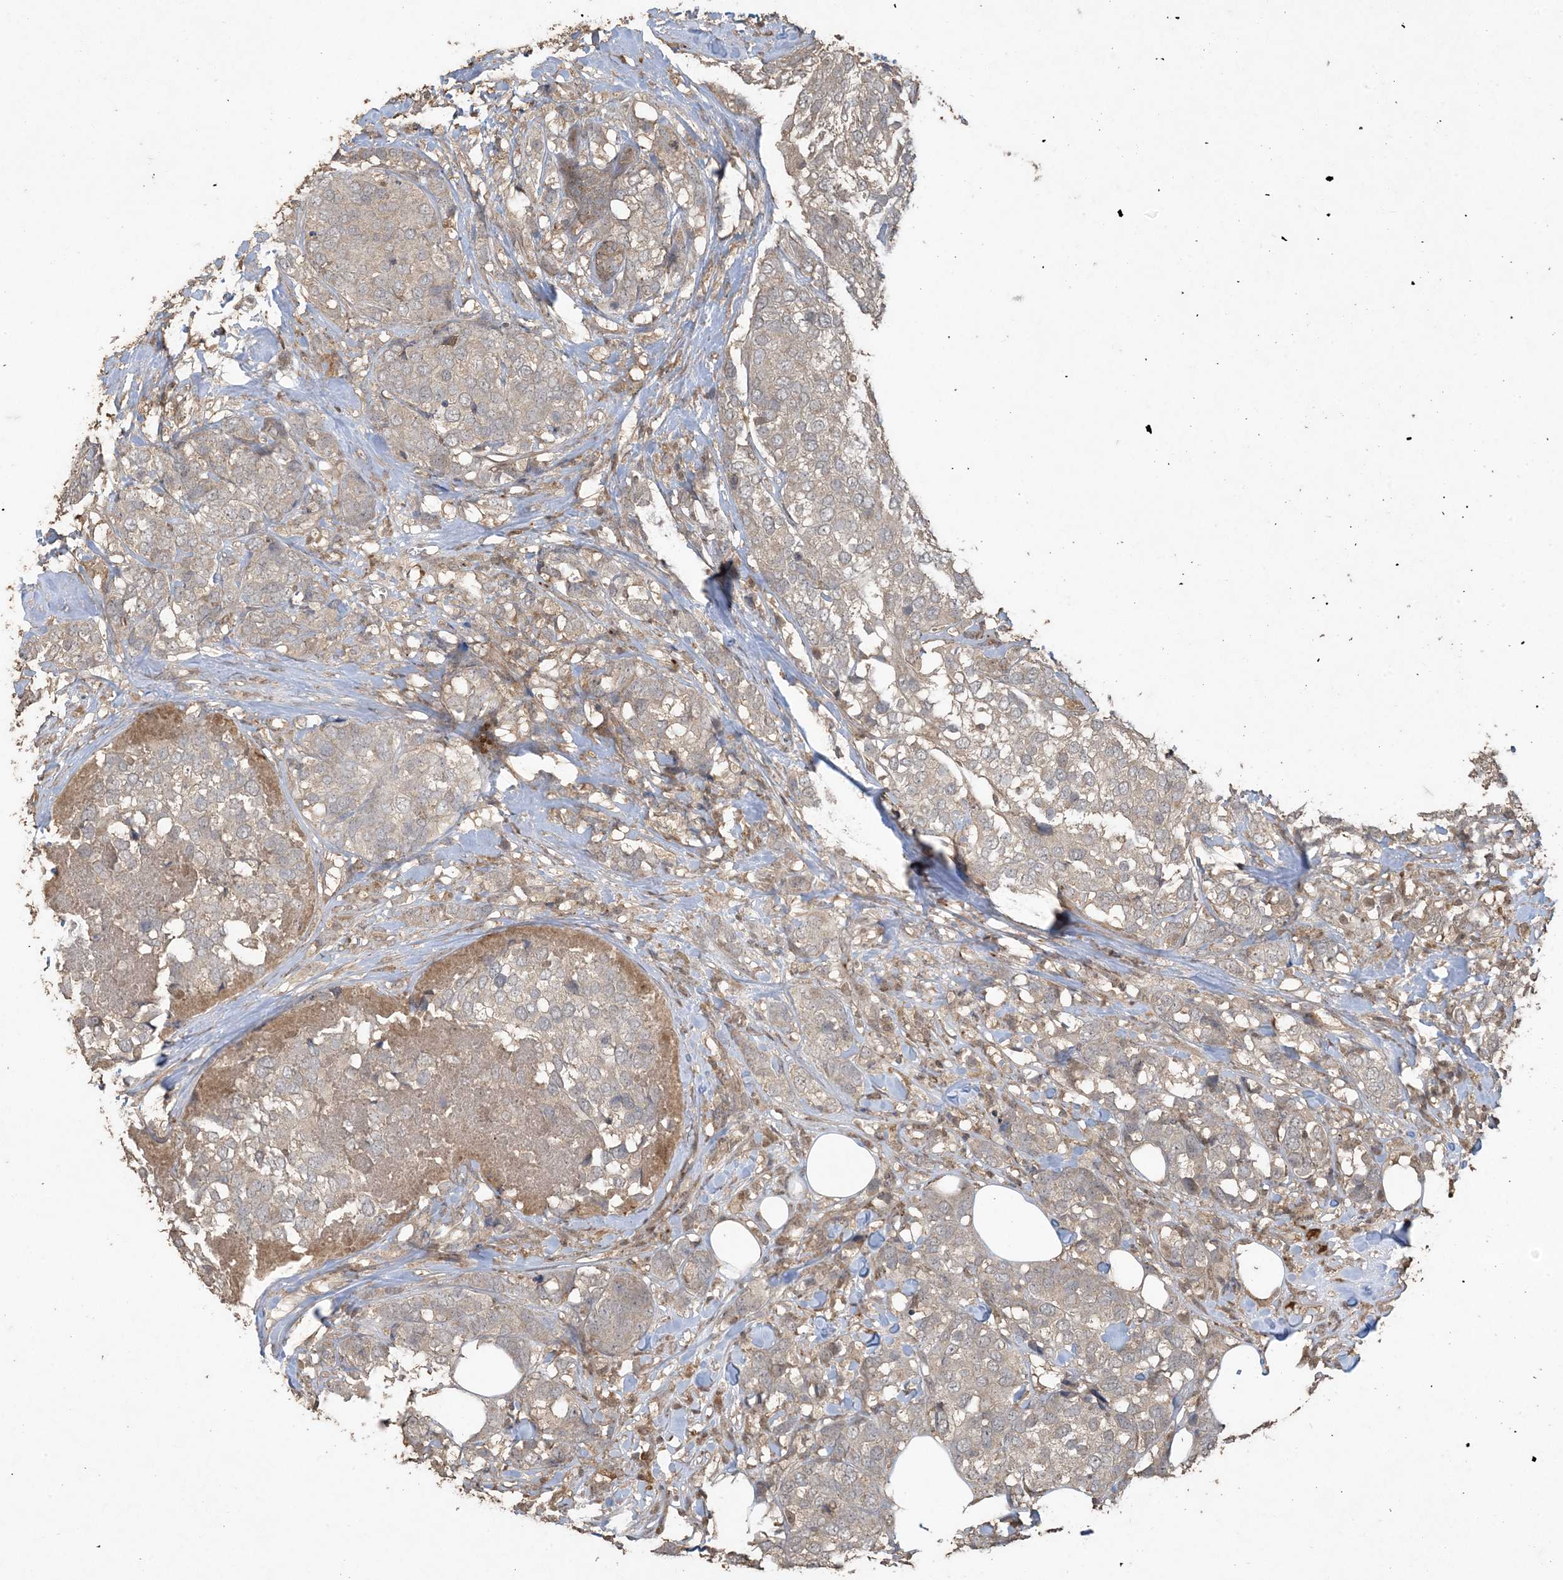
{"staining": {"intensity": "weak", "quantity": "<25%", "location": "cytoplasmic/membranous"}, "tissue": "breast cancer", "cell_type": "Tumor cells", "image_type": "cancer", "snomed": [{"axis": "morphology", "description": "Lobular carcinoma"}, {"axis": "topography", "description": "Breast"}], "caption": "Tumor cells are negative for protein expression in human breast lobular carcinoma.", "gene": "EFCAB8", "patient": {"sex": "female", "age": 59}}